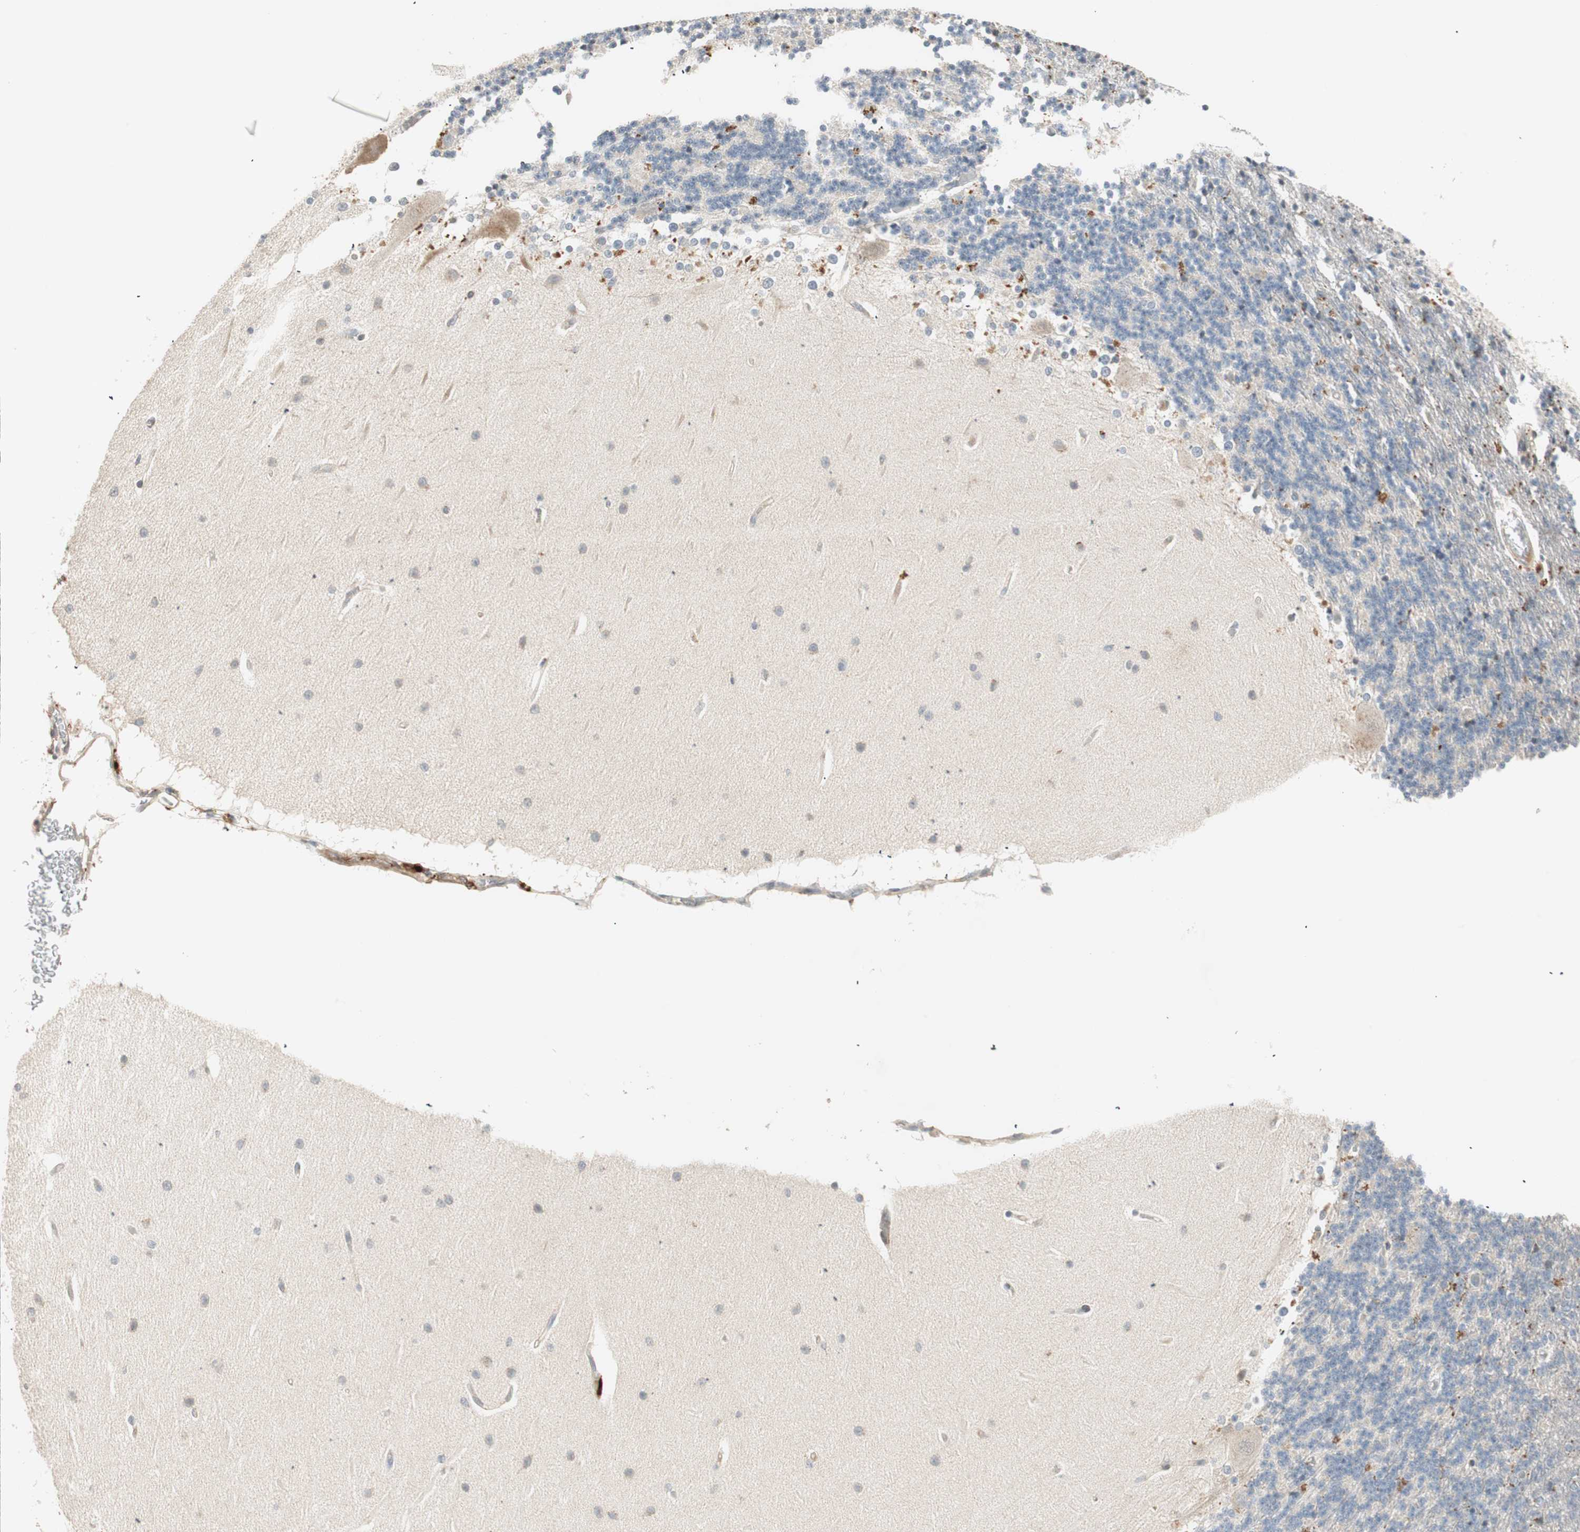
{"staining": {"intensity": "negative", "quantity": "none", "location": "none"}, "tissue": "cerebellum", "cell_type": "Cells in granular layer", "image_type": "normal", "snomed": [{"axis": "morphology", "description": "Normal tissue, NOS"}, {"axis": "topography", "description": "Cerebellum"}], "caption": "Immunohistochemical staining of benign cerebellum displays no significant expression in cells in granular layer. (IHC, brightfield microscopy, high magnification).", "gene": "SFRP1", "patient": {"sex": "female", "age": 54}}